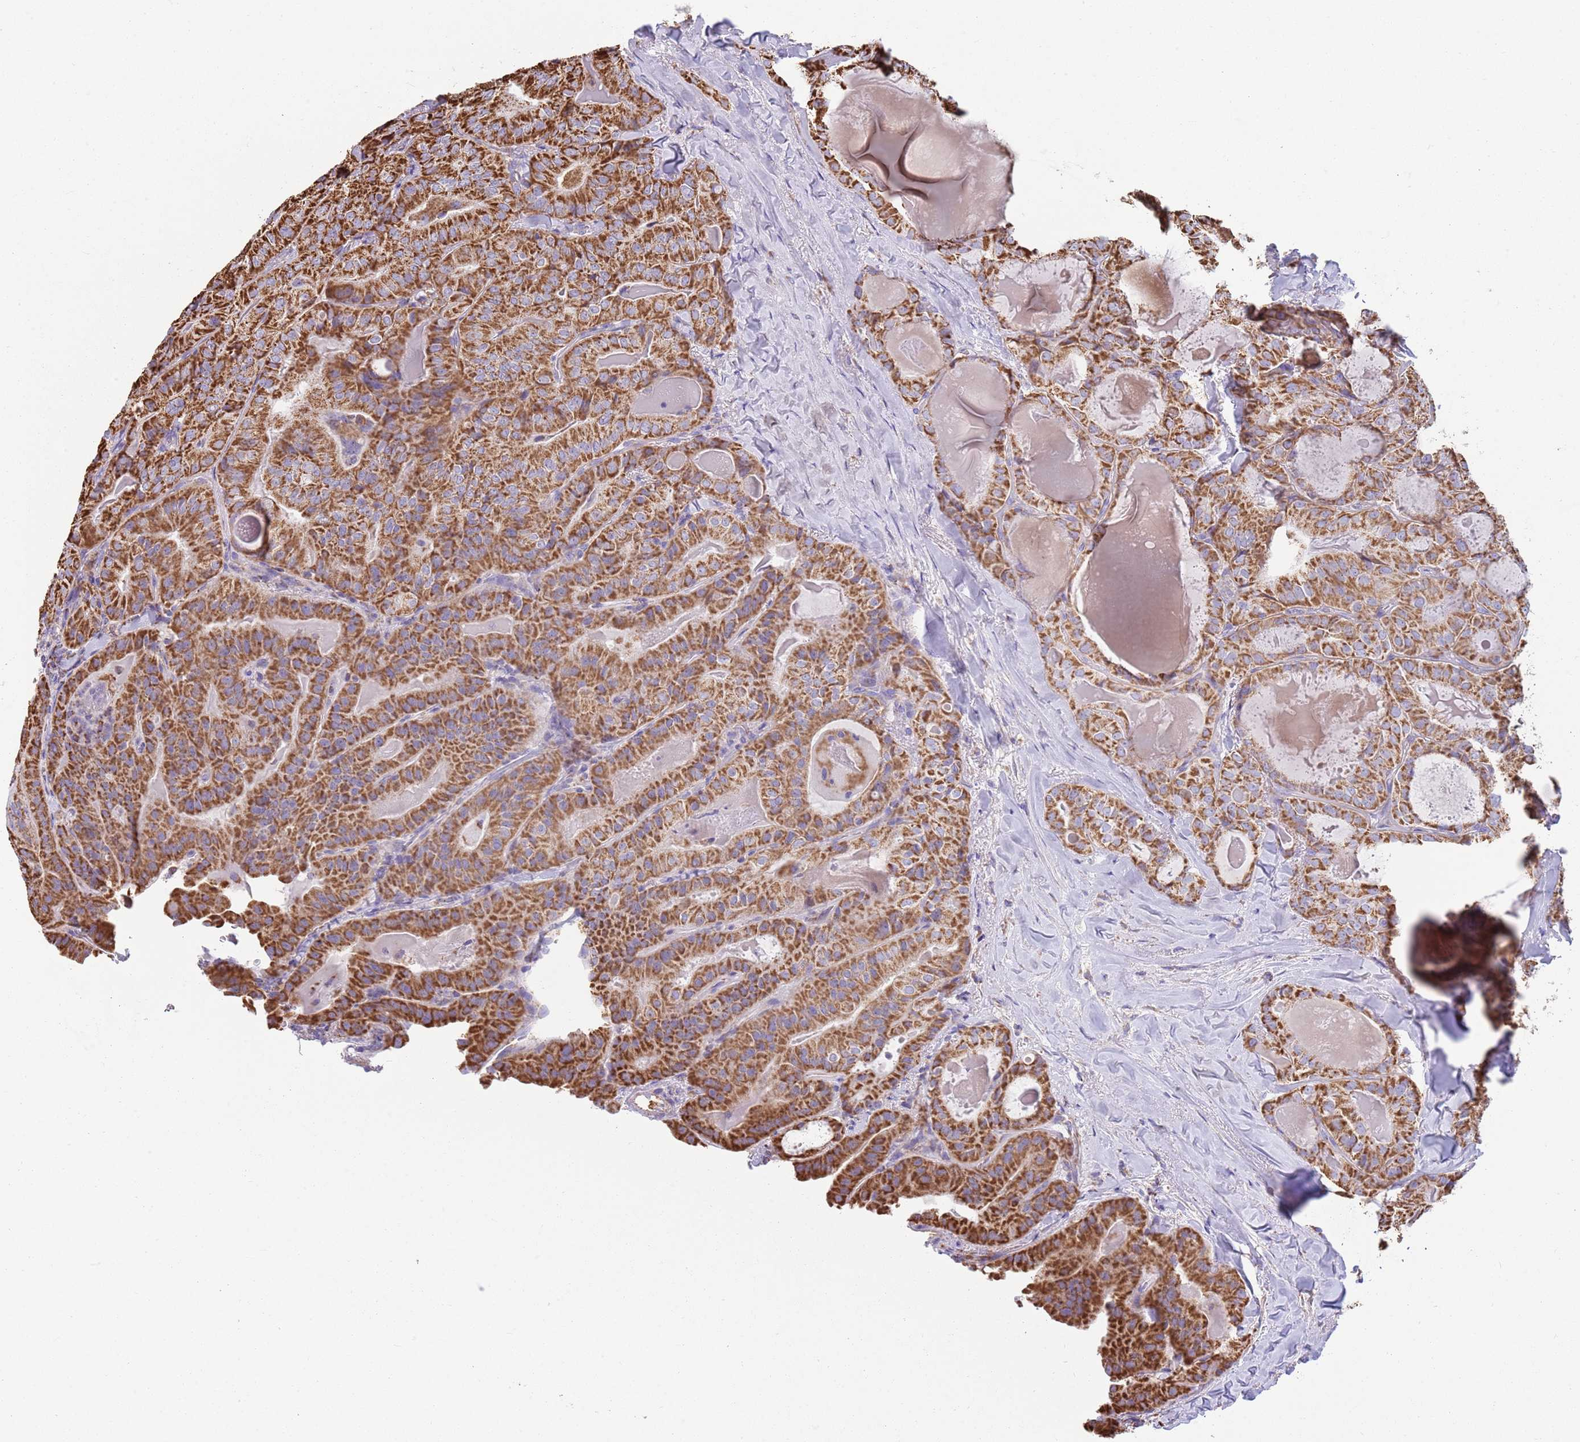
{"staining": {"intensity": "moderate", "quantity": ">75%", "location": "cytoplasmic/membranous"}, "tissue": "thyroid cancer", "cell_type": "Tumor cells", "image_type": "cancer", "snomed": [{"axis": "morphology", "description": "Papillary adenocarcinoma, NOS"}, {"axis": "topography", "description": "Thyroid gland"}], "caption": "Immunohistochemistry (IHC) of human thyroid cancer exhibits medium levels of moderate cytoplasmic/membranous expression in approximately >75% of tumor cells. (Stains: DAB in brown, nuclei in blue, Microscopy: brightfield microscopy at high magnification).", "gene": "TTLL1", "patient": {"sex": "female", "age": 68}}